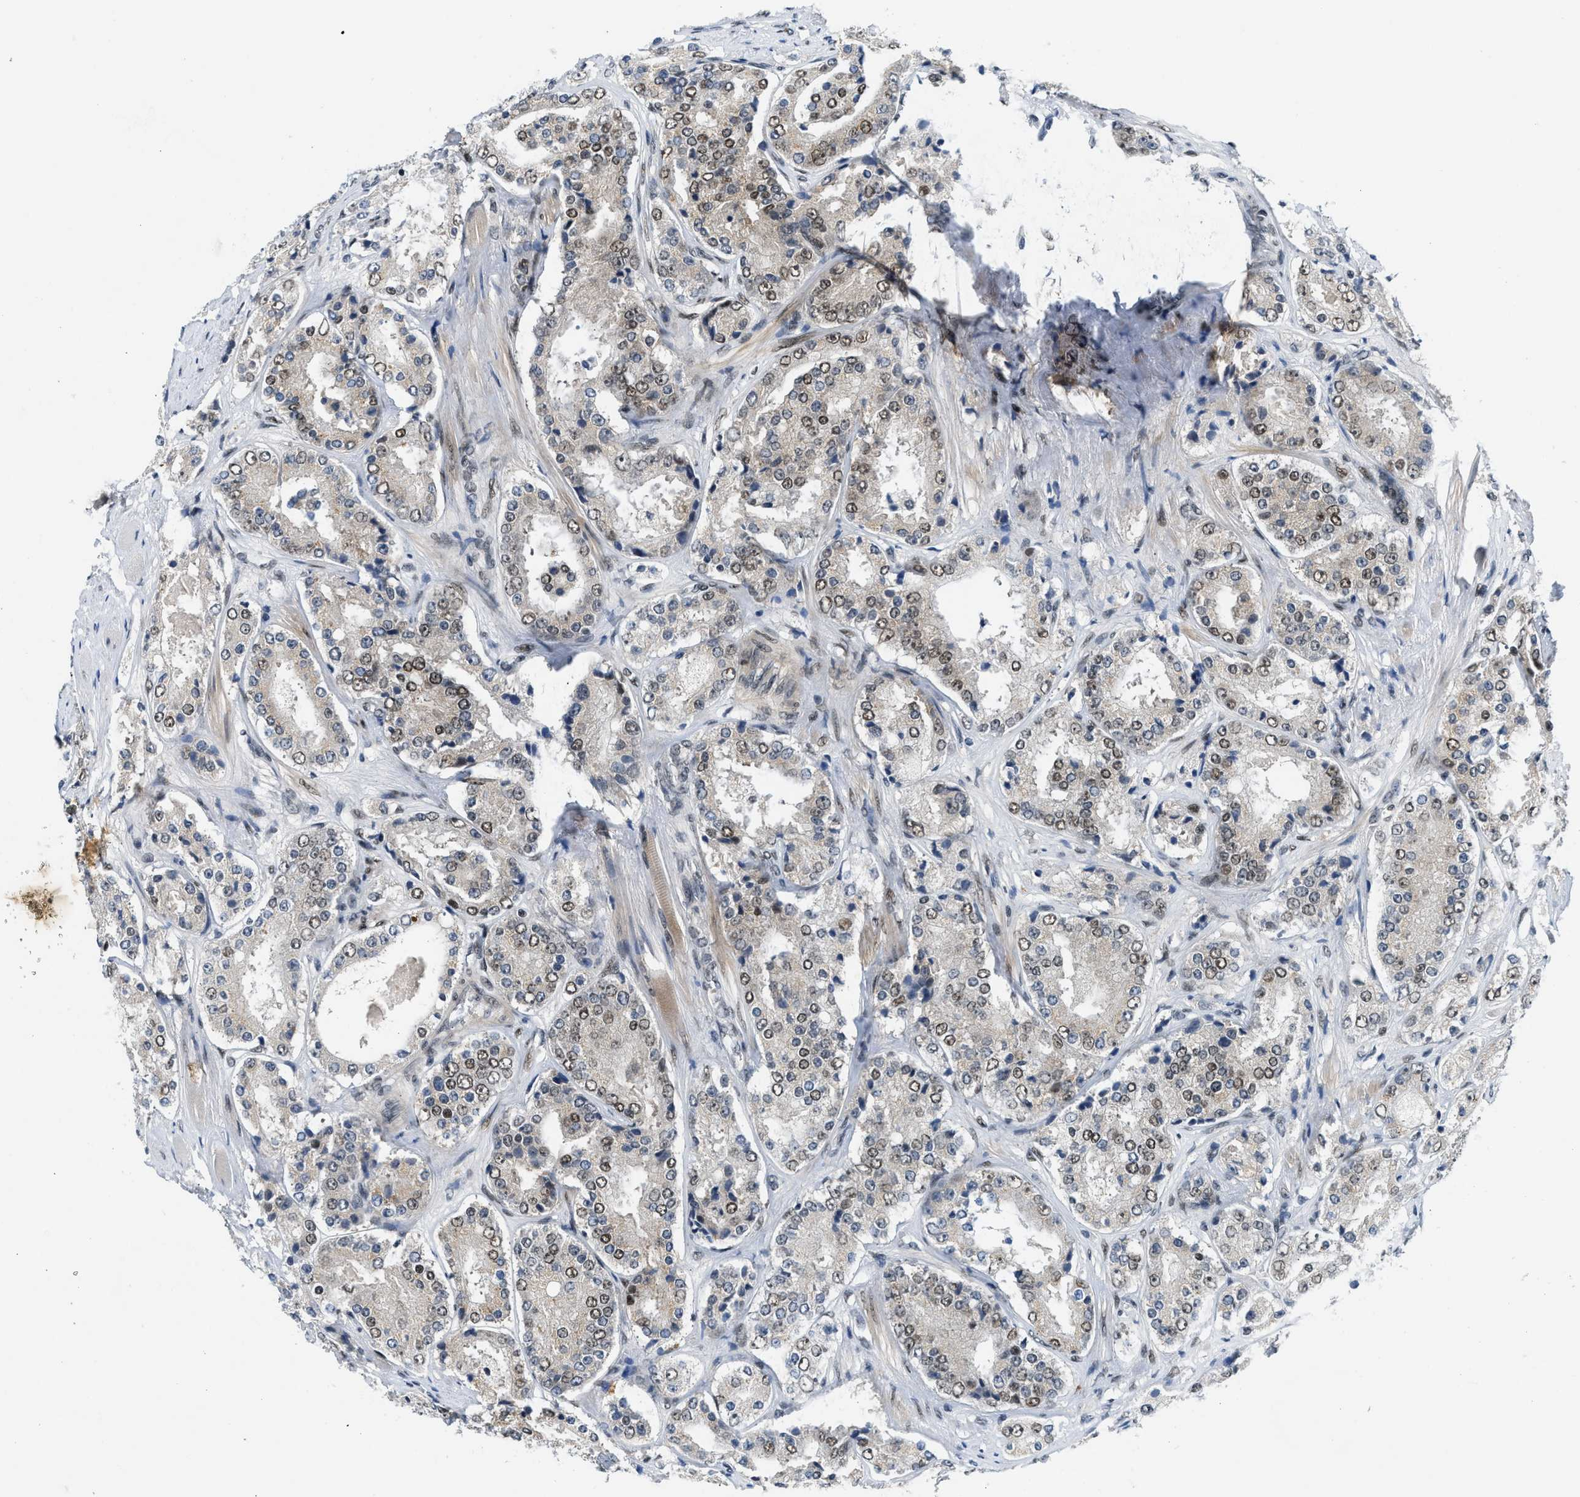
{"staining": {"intensity": "moderate", "quantity": "25%-75%", "location": "nuclear"}, "tissue": "prostate cancer", "cell_type": "Tumor cells", "image_type": "cancer", "snomed": [{"axis": "morphology", "description": "Adenocarcinoma, High grade"}, {"axis": "topography", "description": "Prostate"}], "caption": "DAB immunohistochemical staining of prostate high-grade adenocarcinoma exhibits moderate nuclear protein positivity in approximately 25%-75% of tumor cells. (Stains: DAB (3,3'-diaminobenzidine) in brown, nuclei in blue, Microscopy: brightfield microscopy at high magnification).", "gene": "NCOA1", "patient": {"sex": "male", "age": 65}}